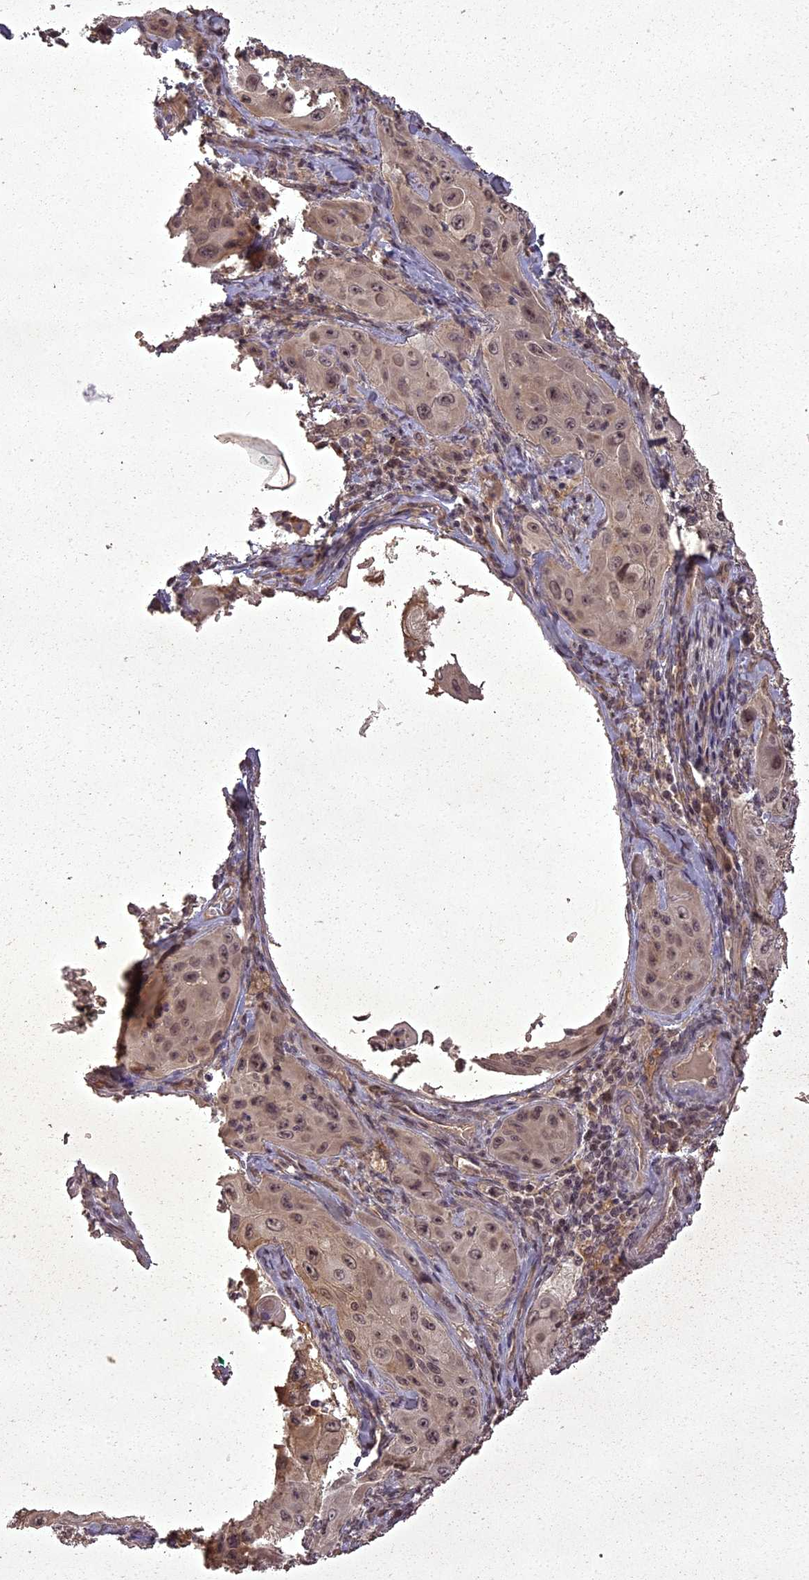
{"staining": {"intensity": "weak", "quantity": ">75%", "location": "cytoplasmic/membranous,nuclear"}, "tissue": "cervical cancer", "cell_type": "Tumor cells", "image_type": "cancer", "snomed": [{"axis": "morphology", "description": "Squamous cell carcinoma, NOS"}, {"axis": "topography", "description": "Cervix"}], "caption": "A low amount of weak cytoplasmic/membranous and nuclear positivity is present in about >75% of tumor cells in cervical cancer tissue.", "gene": "ING5", "patient": {"sex": "female", "age": 42}}